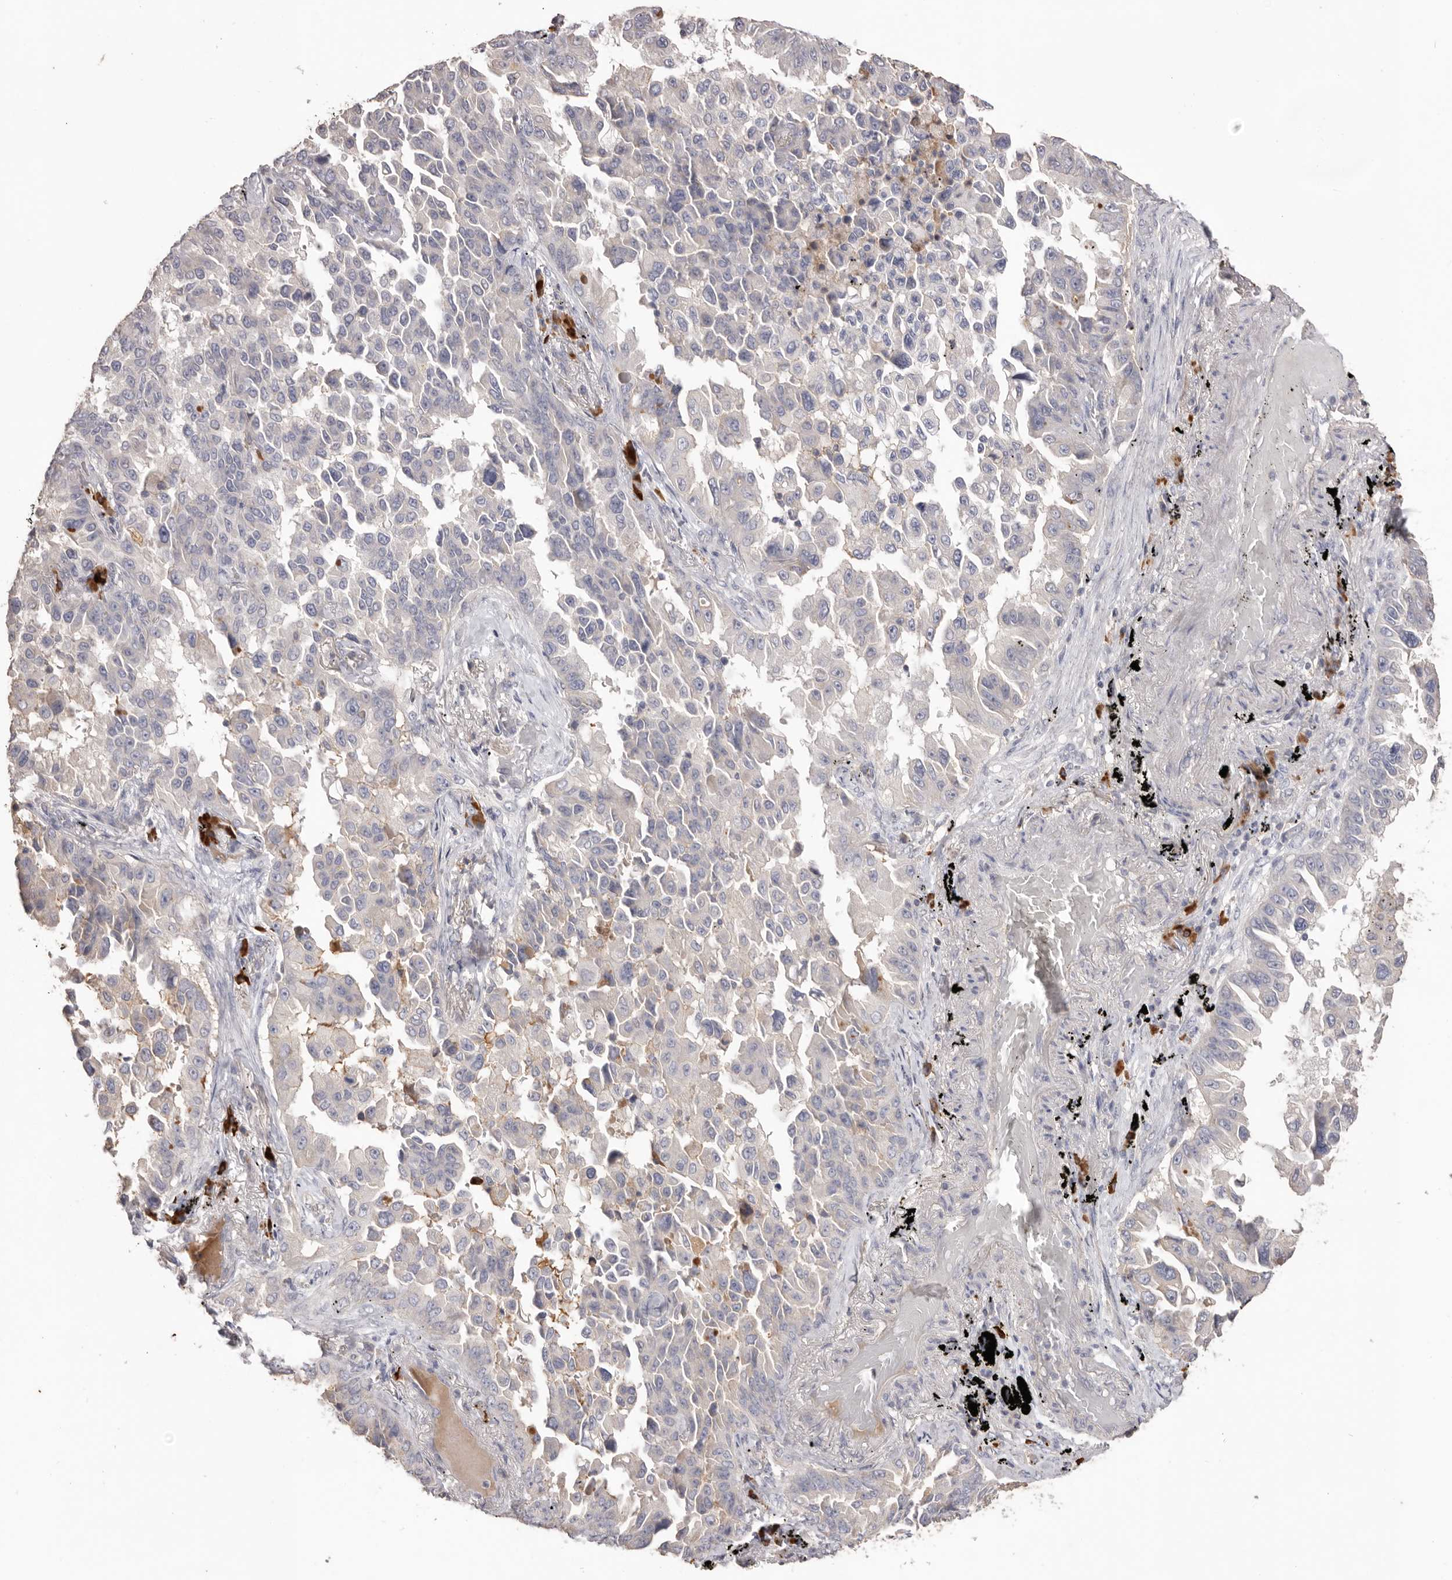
{"staining": {"intensity": "negative", "quantity": "none", "location": "none"}, "tissue": "lung cancer", "cell_type": "Tumor cells", "image_type": "cancer", "snomed": [{"axis": "morphology", "description": "Adenocarcinoma, NOS"}, {"axis": "topography", "description": "Lung"}], "caption": "Lung cancer (adenocarcinoma) was stained to show a protein in brown. There is no significant staining in tumor cells. (DAB (3,3'-diaminobenzidine) IHC, high magnification).", "gene": "HCAR2", "patient": {"sex": "female", "age": 67}}